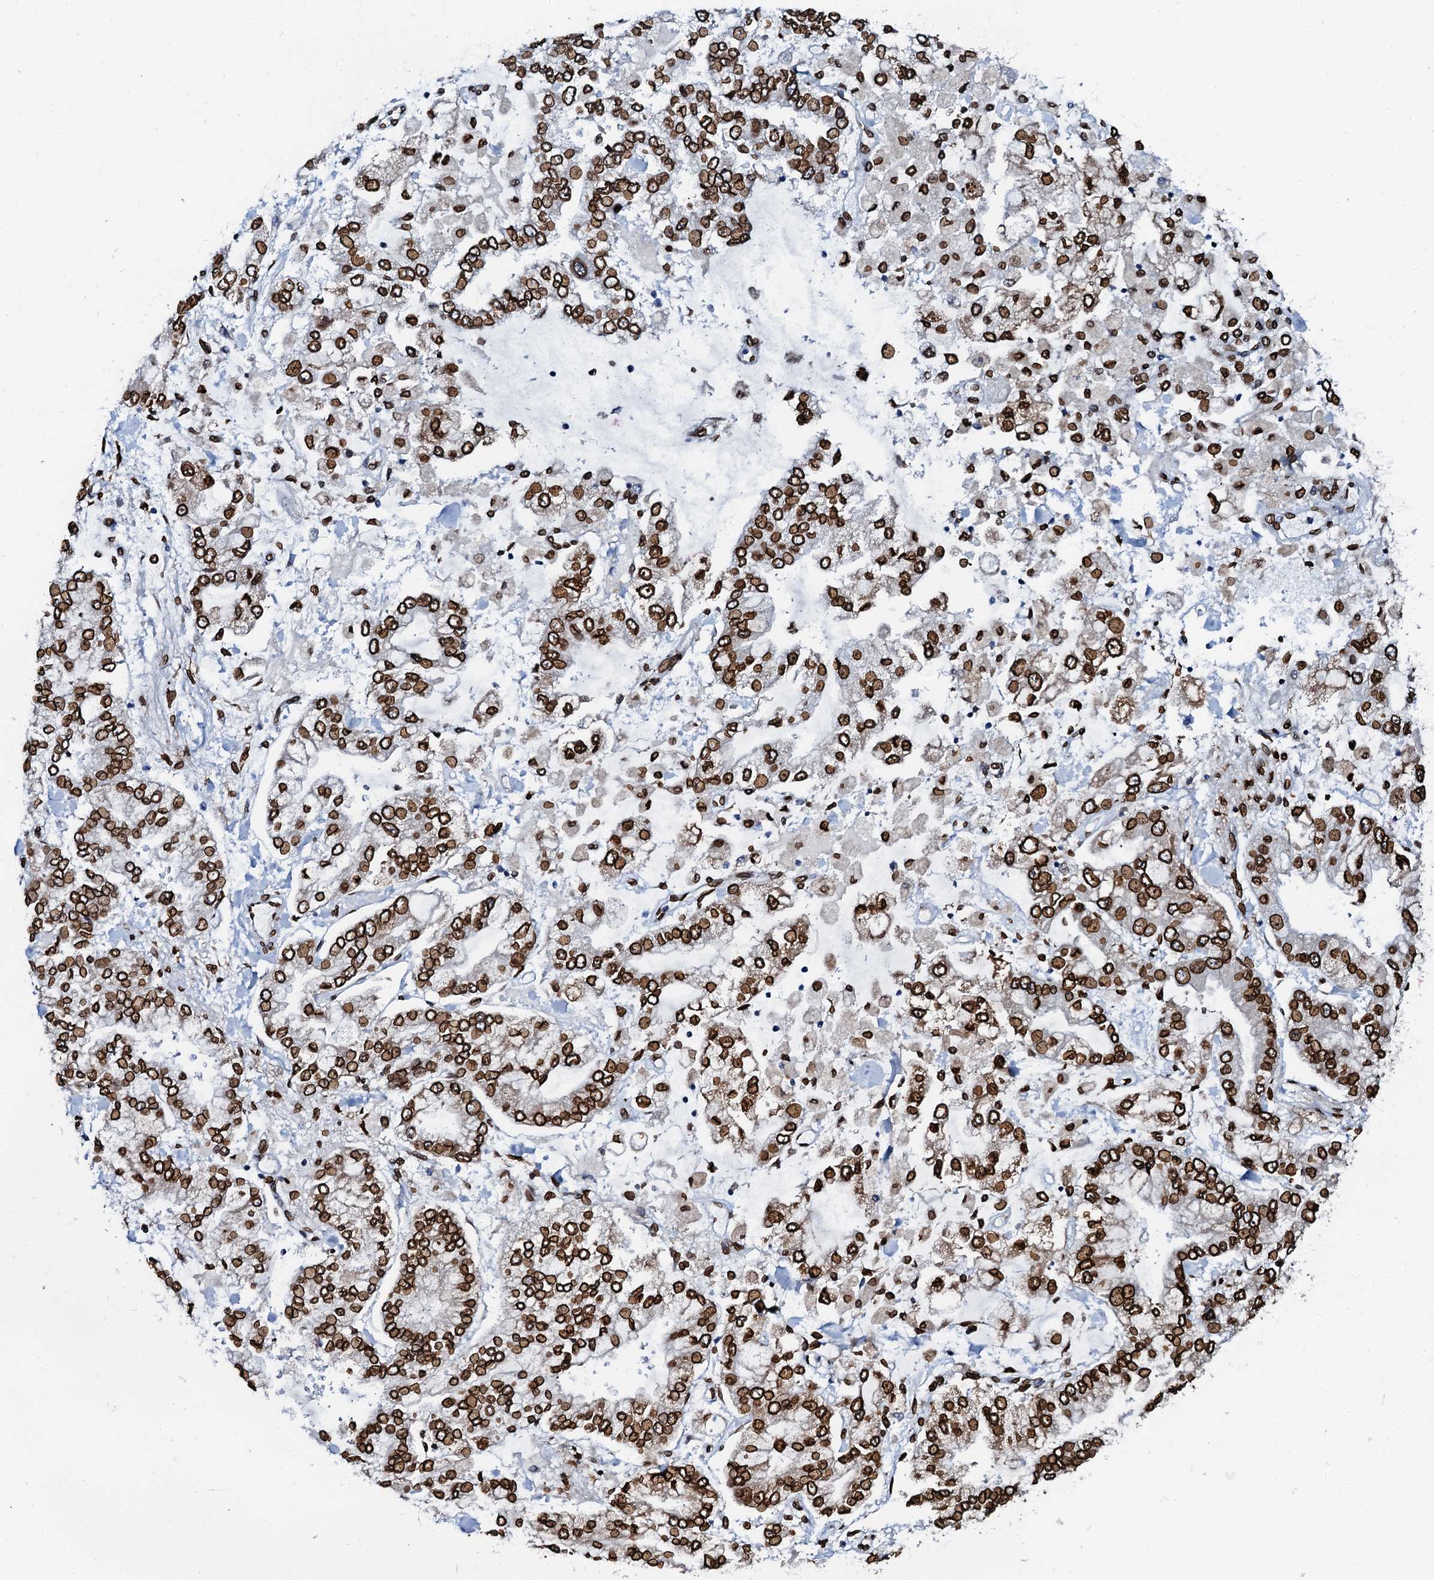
{"staining": {"intensity": "strong", "quantity": ">75%", "location": "cytoplasmic/membranous,nuclear"}, "tissue": "stomach cancer", "cell_type": "Tumor cells", "image_type": "cancer", "snomed": [{"axis": "morphology", "description": "Normal tissue, NOS"}, {"axis": "morphology", "description": "Adenocarcinoma, NOS"}, {"axis": "topography", "description": "Stomach, upper"}, {"axis": "topography", "description": "Stomach"}], "caption": "Protein expression by IHC displays strong cytoplasmic/membranous and nuclear staining in approximately >75% of tumor cells in adenocarcinoma (stomach).", "gene": "KATNAL2", "patient": {"sex": "male", "age": 76}}